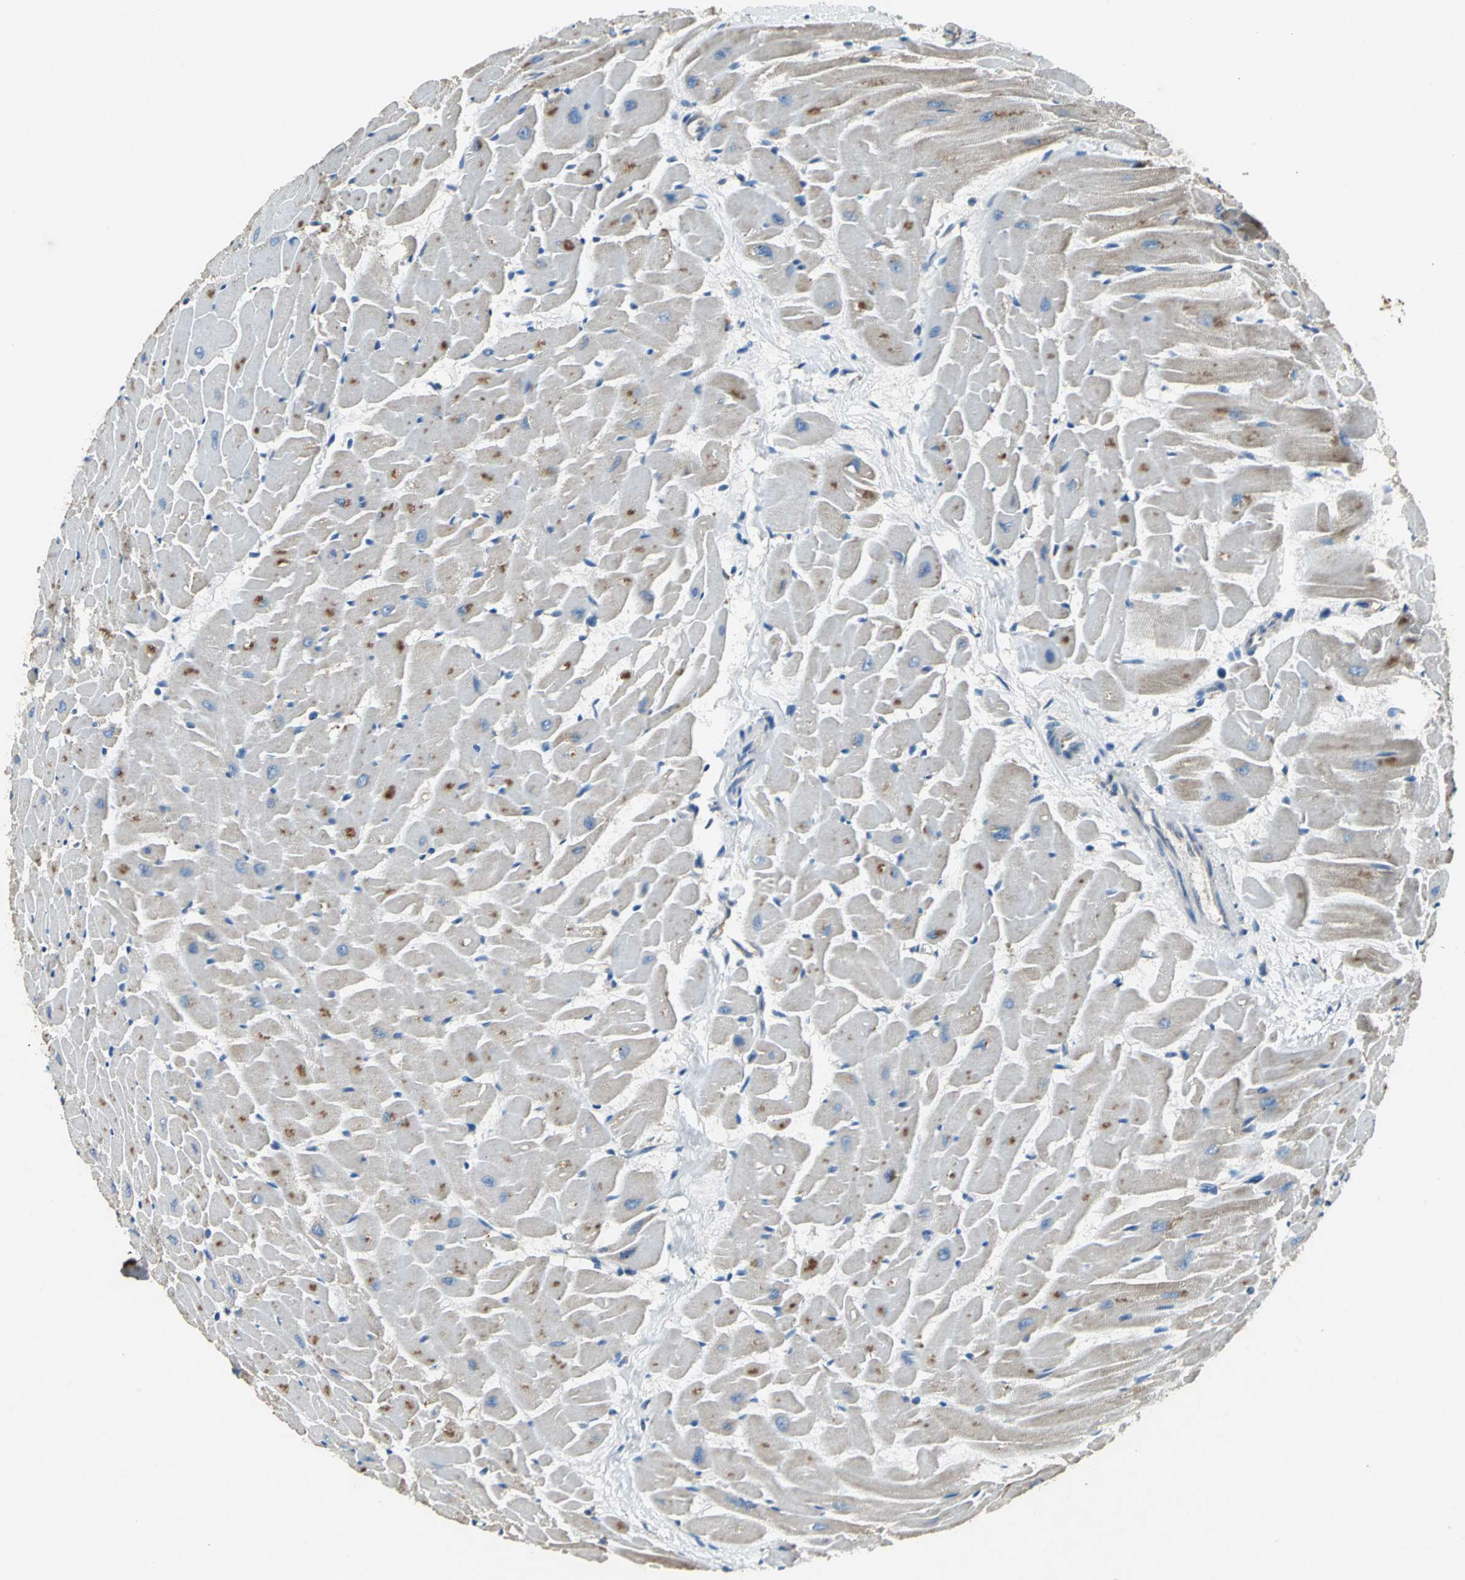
{"staining": {"intensity": "moderate", "quantity": "<25%", "location": "cytoplasmic/membranous"}, "tissue": "heart muscle", "cell_type": "Cardiomyocytes", "image_type": "normal", "snomed": [{"axis": "morphology", "description": "Normal tissue, NOS"}, {"axis": "topography", "description": "Heart"}], "caption": "Human heart muscle stained for a protein (brown) exhibits moderate cytoplasmic/membranous positive expression in about <25% of cardiomyocytes.", "gene": "HEPH", "patient": {"sex": "female", "age": 19}}